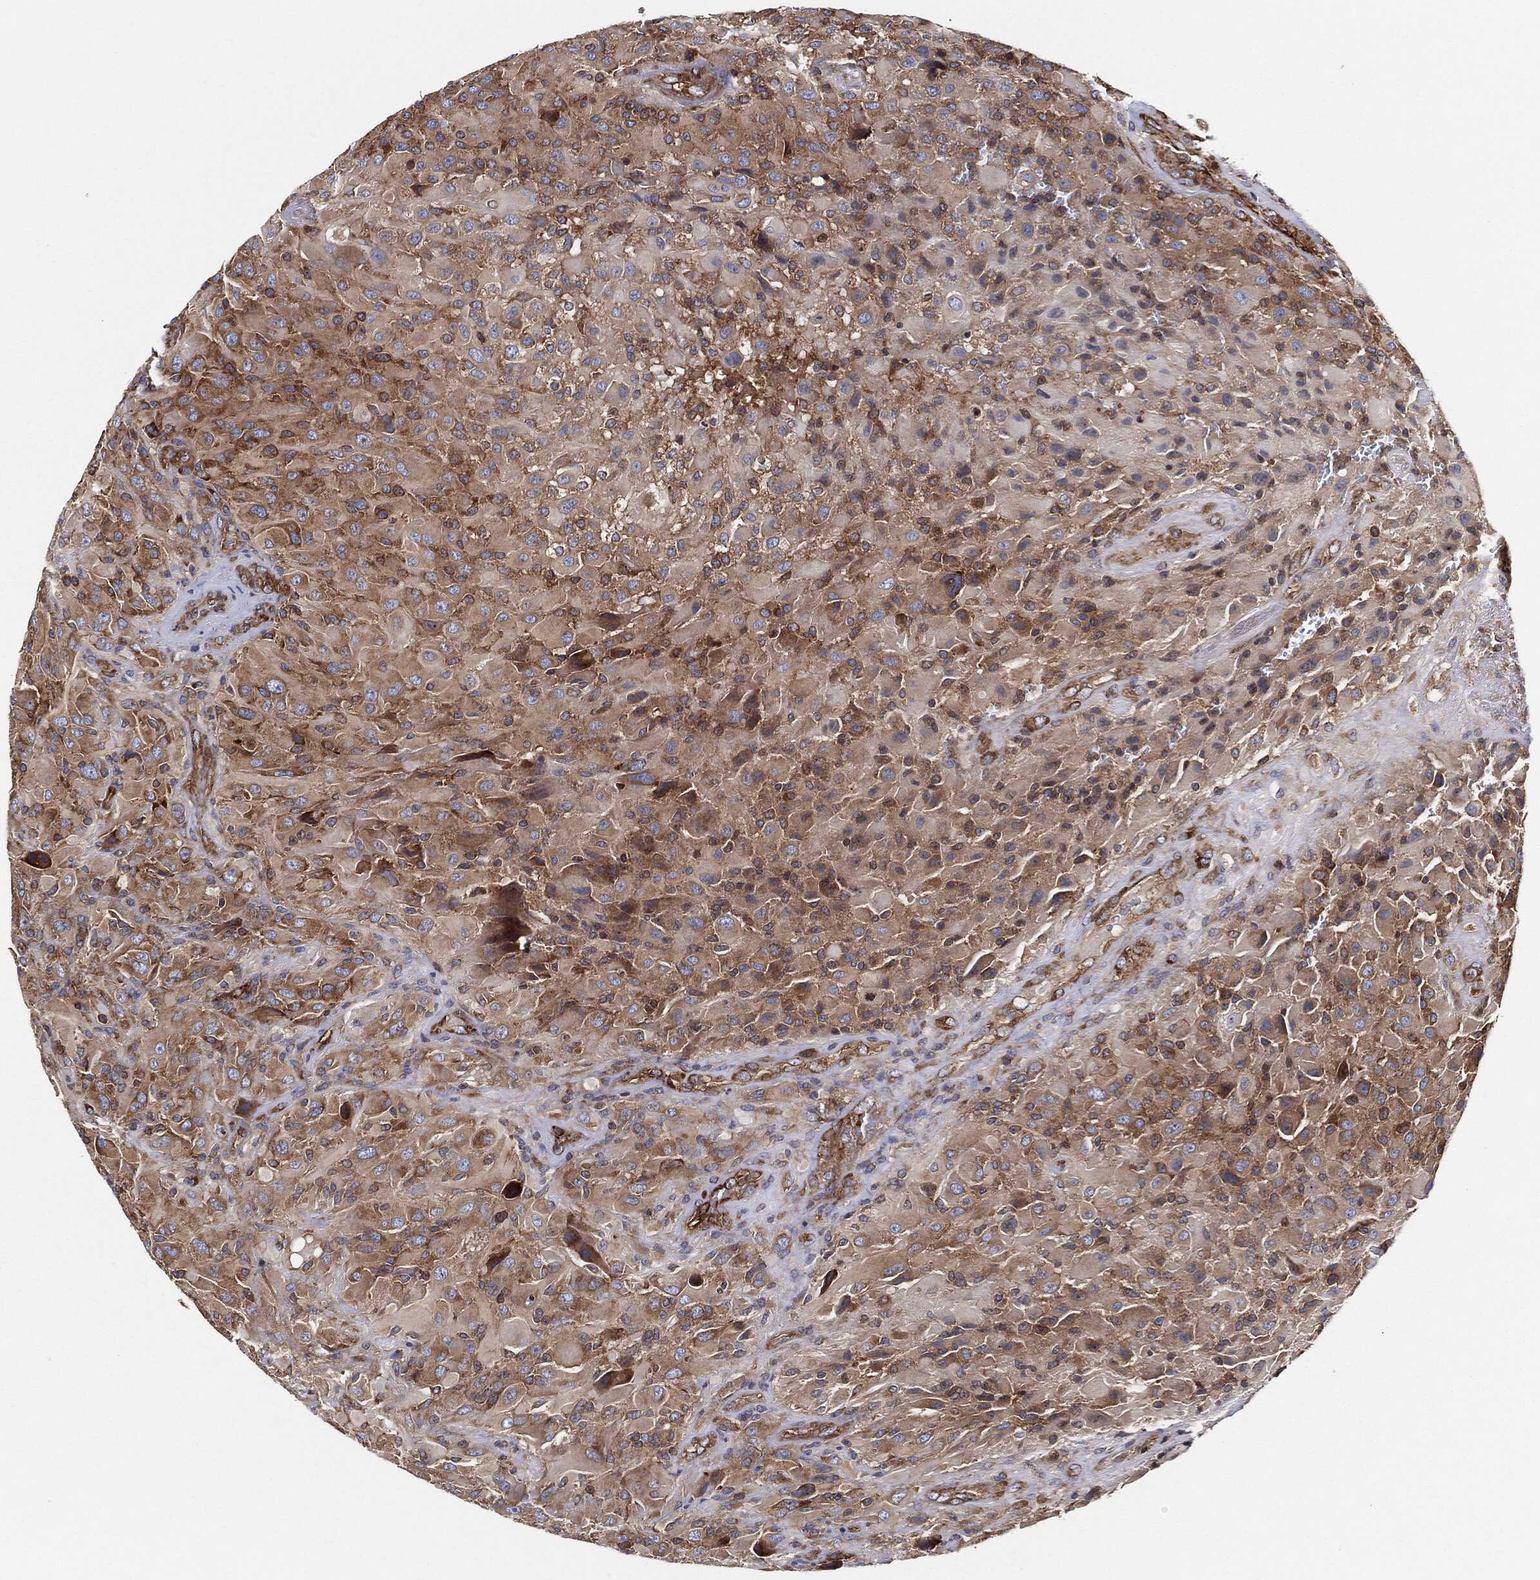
{"staining": {"intensity": "moderate", "quantity": "25%-75%", "location": "cytoplasmic/membranous"}, "tissue": "glioma", "cell_type": "Tumor cells", "image_type": "cancer", "snomed": [{"axis": "morphology", "description": "Glioma, malignant, High grade"}, {"axis": "topography", "description": "Cerebral cortex"}], "caption": "Immunohistochemistry of malignant glioma (high-grade) displays medium levels of moderate cytoplasmic/membranous staining in about 25%-75% of tumor cells. The protein of interest is stained brown, and the nuclei are stained in blue (DAB IHC with brightfield microscopy, high magnification).", "gene": "EIF2S2", "patient": {"sex": "male", "age": 35}}